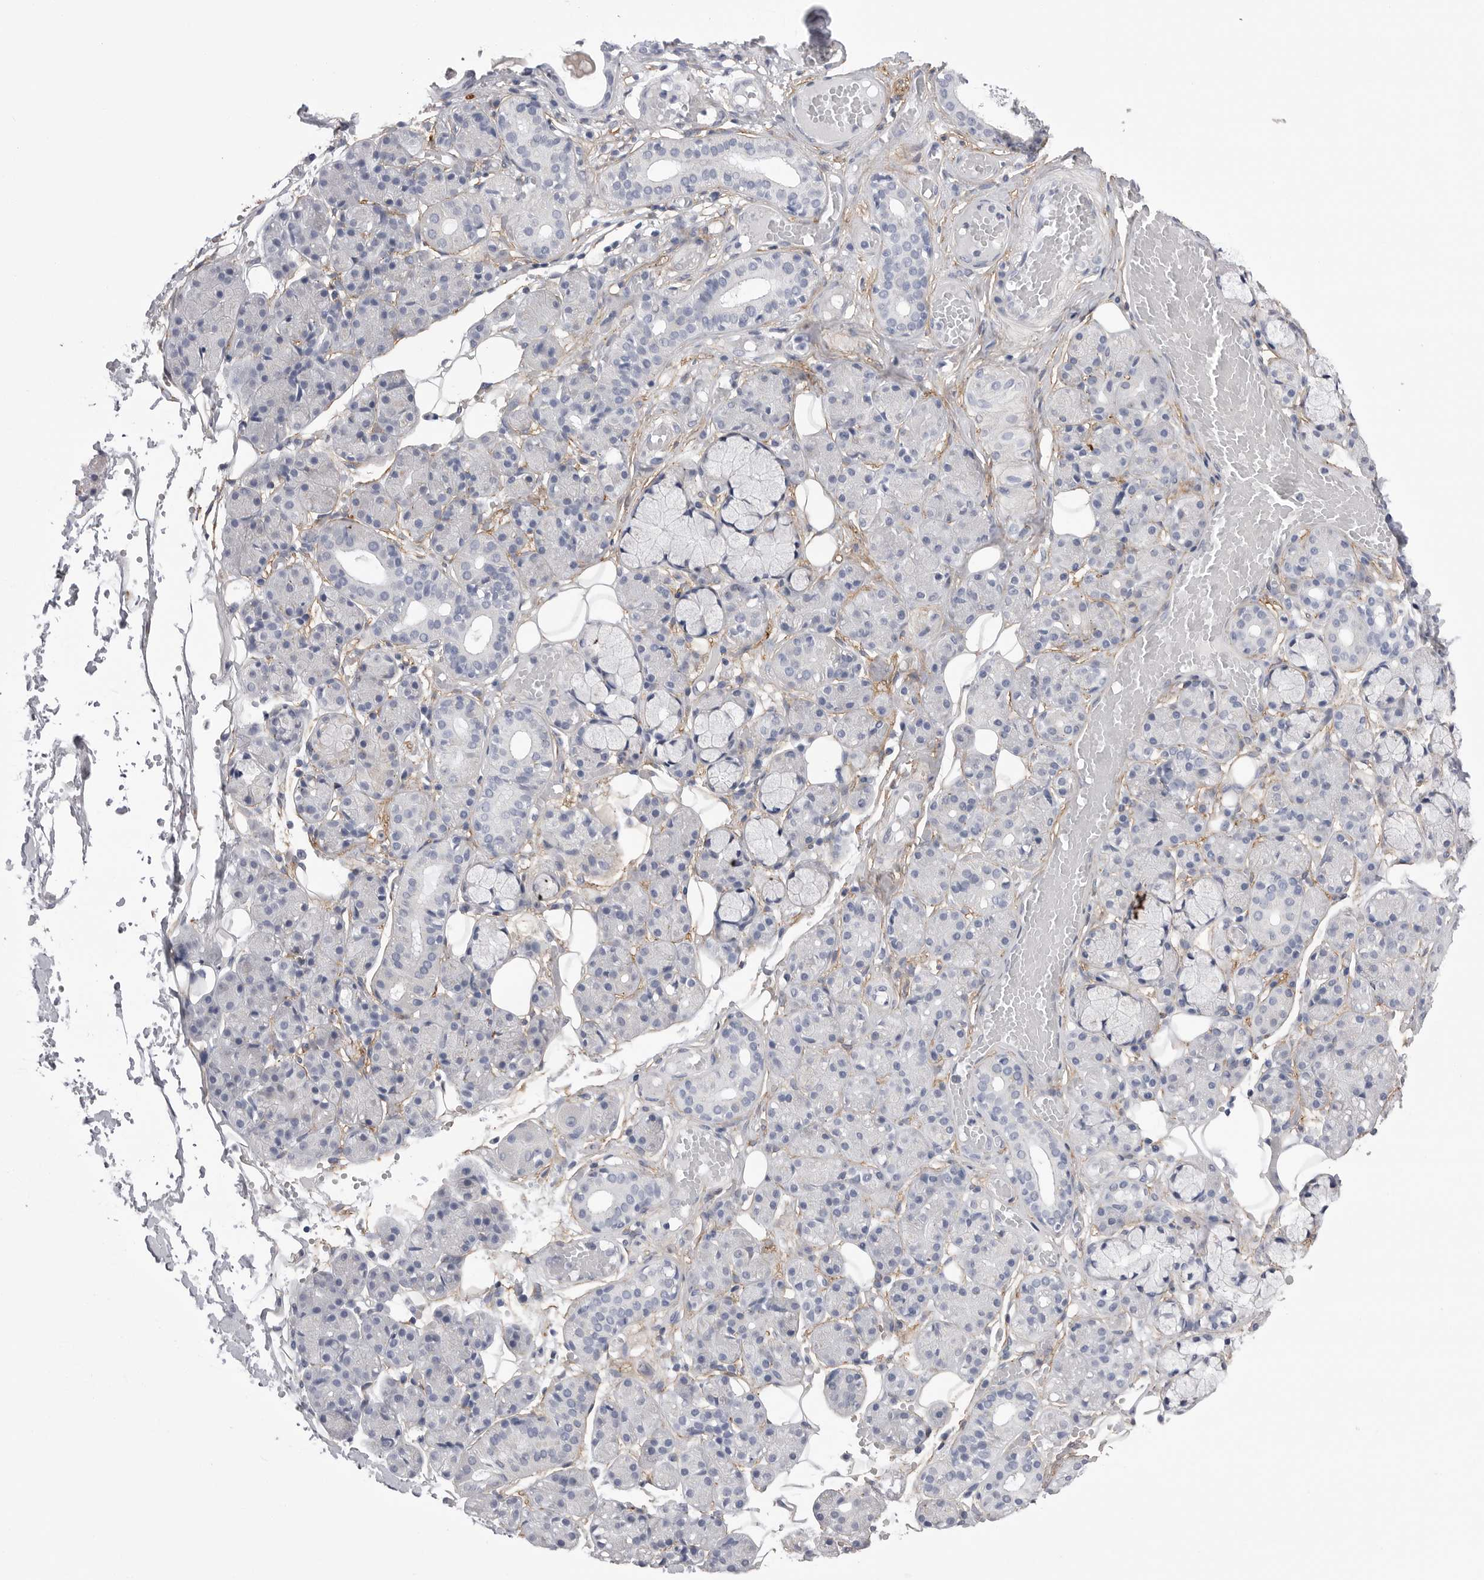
{"staining": {"intensity": "negative", "quantity": "none", "location": "none"}, "tissue": "salivary gland", "cell_type": "Glandular cells", "image_type": "normal", "snomed": [{"axis": "morphology", "description": "Normal tissue, NOS"}, {"axis": "topography", "description": "Salivary gland"}], "caption": "The histopathology image shows no staining of glandular cells in normal salivary gland.", "gene": "AKAP12", "patient": {"sex": "male", "age": 63}}